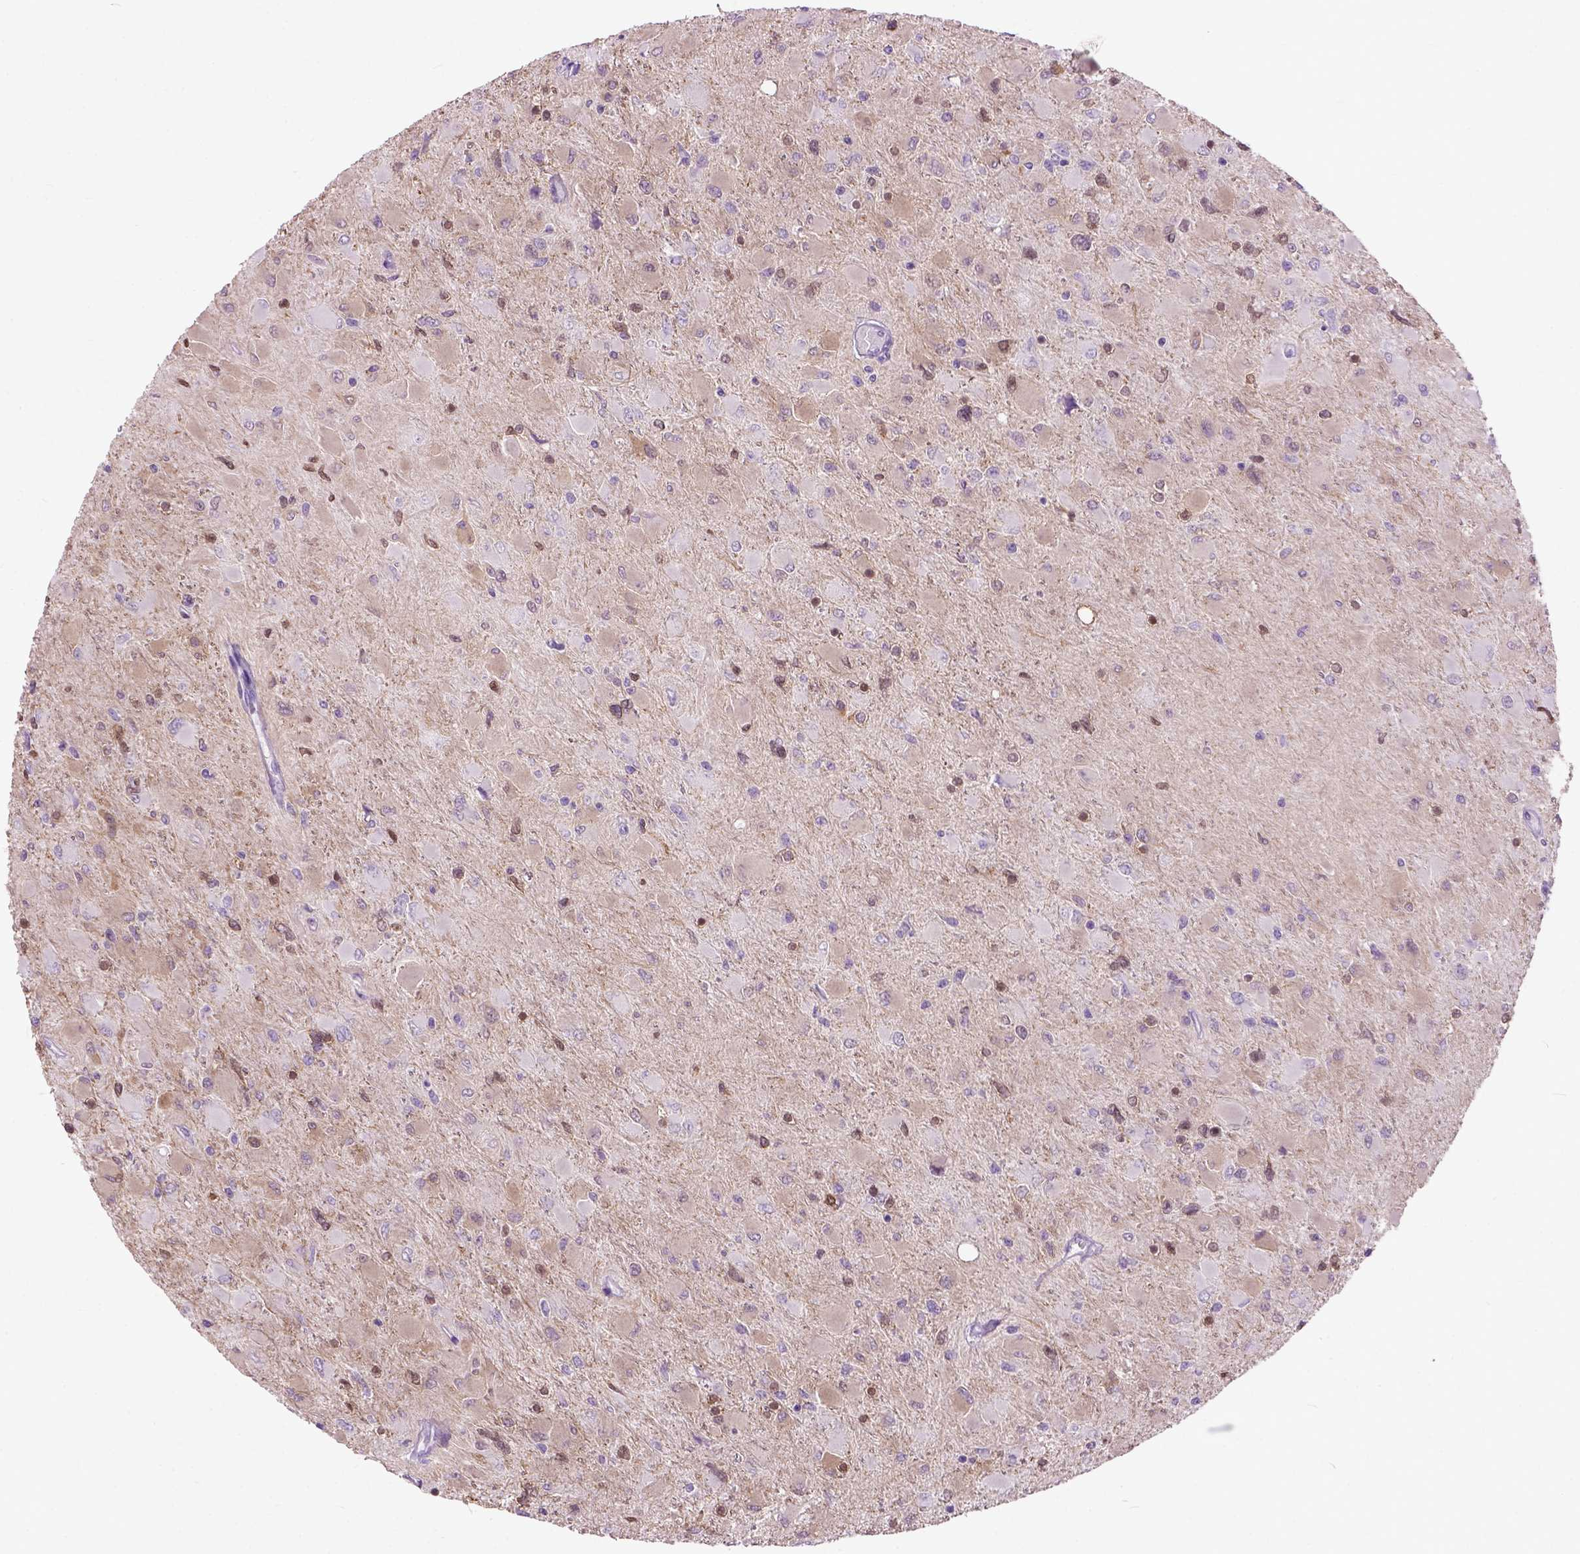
{"staining": {"intensity": "weak", "quantity": "<25%", "location": "cytoplasmic/membranous"}, "tissue": "glioma", "cell_type": "Tumor cells", "image_type": "cancer", "snomed": [{"axis": "morphology", "description": "Glioma, malignant, High grade"}, {"axis": "topography", "description": "Cerebral cortex"}], "caption": "This is an IHC image of malignant glioma (high-grade). There is no expression in tumor cells.", "gene": "MAPT", "patient": {"sex": "female", "age": 36}}